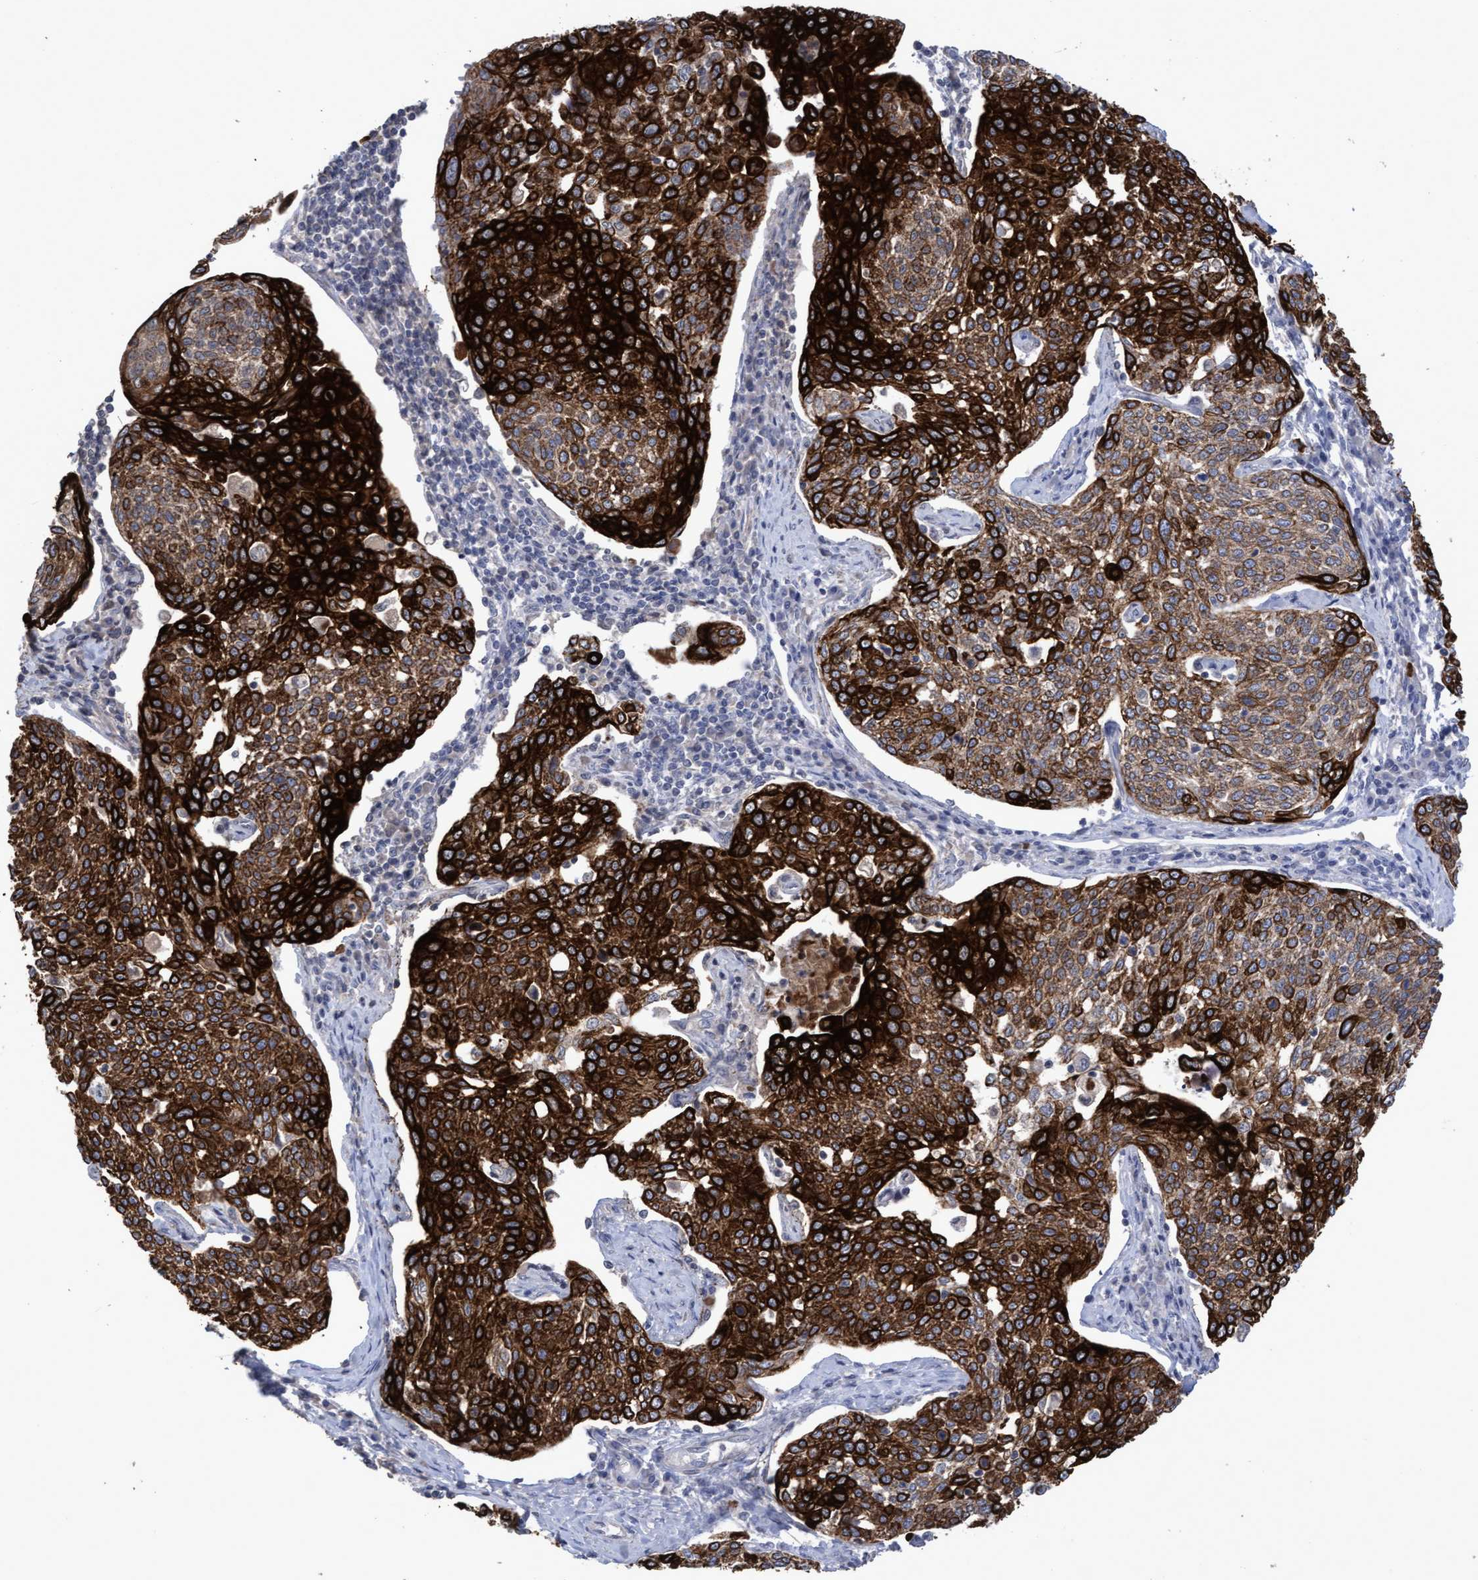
{"staining": {"intensity": "strong", "quantity": ">75%", "location": "cytoplasmic/membranous"}, "tissue": "cervical cancer", "cell_type": "Tumor cells", "image_type": "cancer", "snomed": [{"axis": "morphology", "description": "Squamous cell carcinoma, NOS"}, {"axis": "topography", "description": "Cervix"}], "caption": "Human cervical squamous cell carcinoma stained with a protein marker shows strong staining in tumor cells.", "gene": "KRT24", "patient": {"sex": "female", "age": 34}}